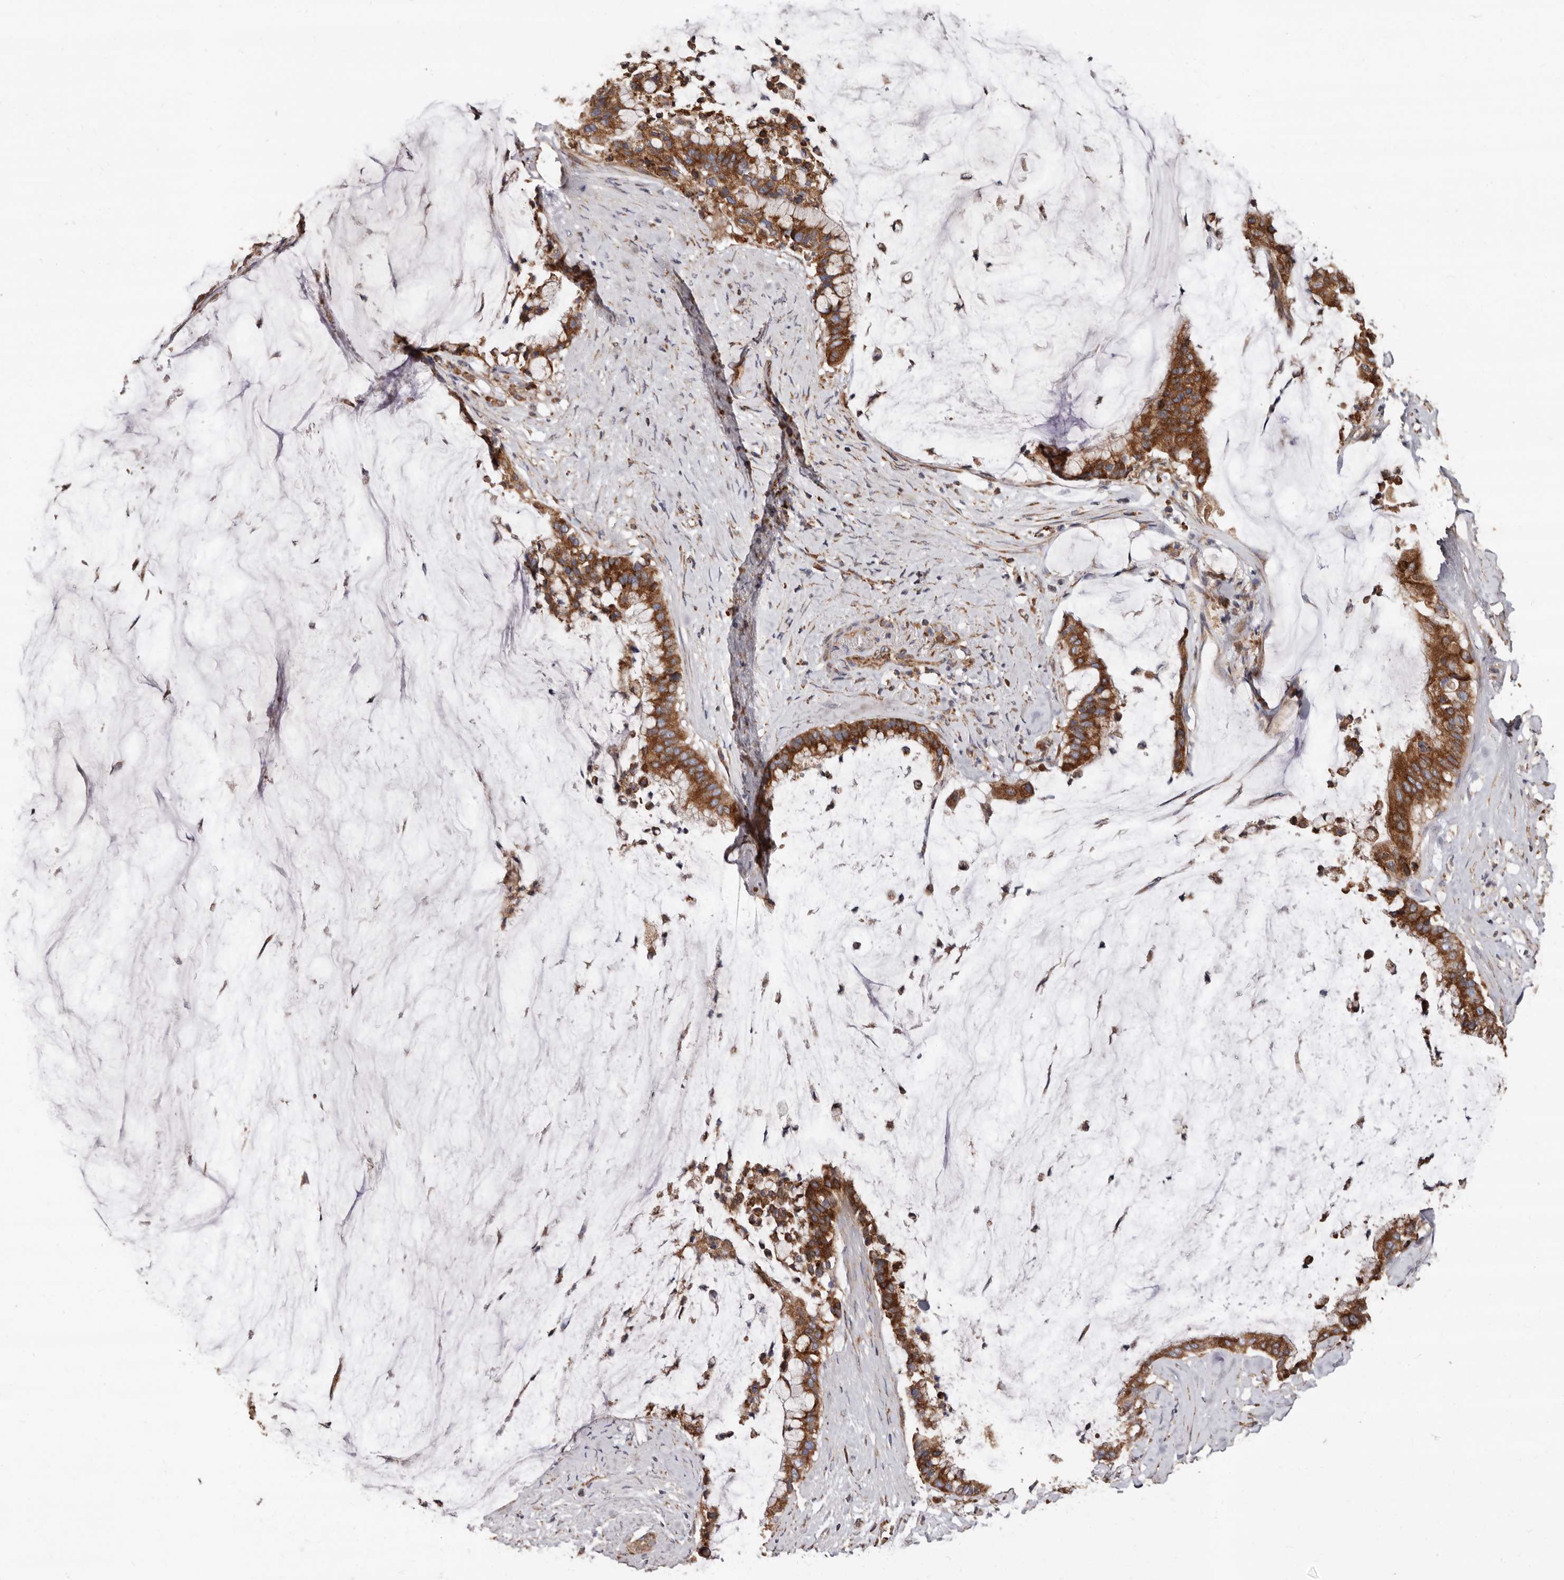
{"staining": {"intensity": "strong", "quantity": ">75%", "location": "cytoplasmic/membranous"}, "tissue": "pancreatic cancer", "cell_type": "Tumor cells", "image_type": "cancer", "snomed": [{"axis": "morphology", "description": "Adenocarcinoma, NOS"}, {"axis": "topography", "description": "Pancreas"}], "caption": "Approximately >75% of tumor cells in human pancreatic cancer (adenocarcinoma) demonstrate strong cytoplasmic/membranous protein expression as visualized by brown immunohistochemical staining.", "gene": "OSGIN2", "patient": {"sex": "male", "age": 41}}